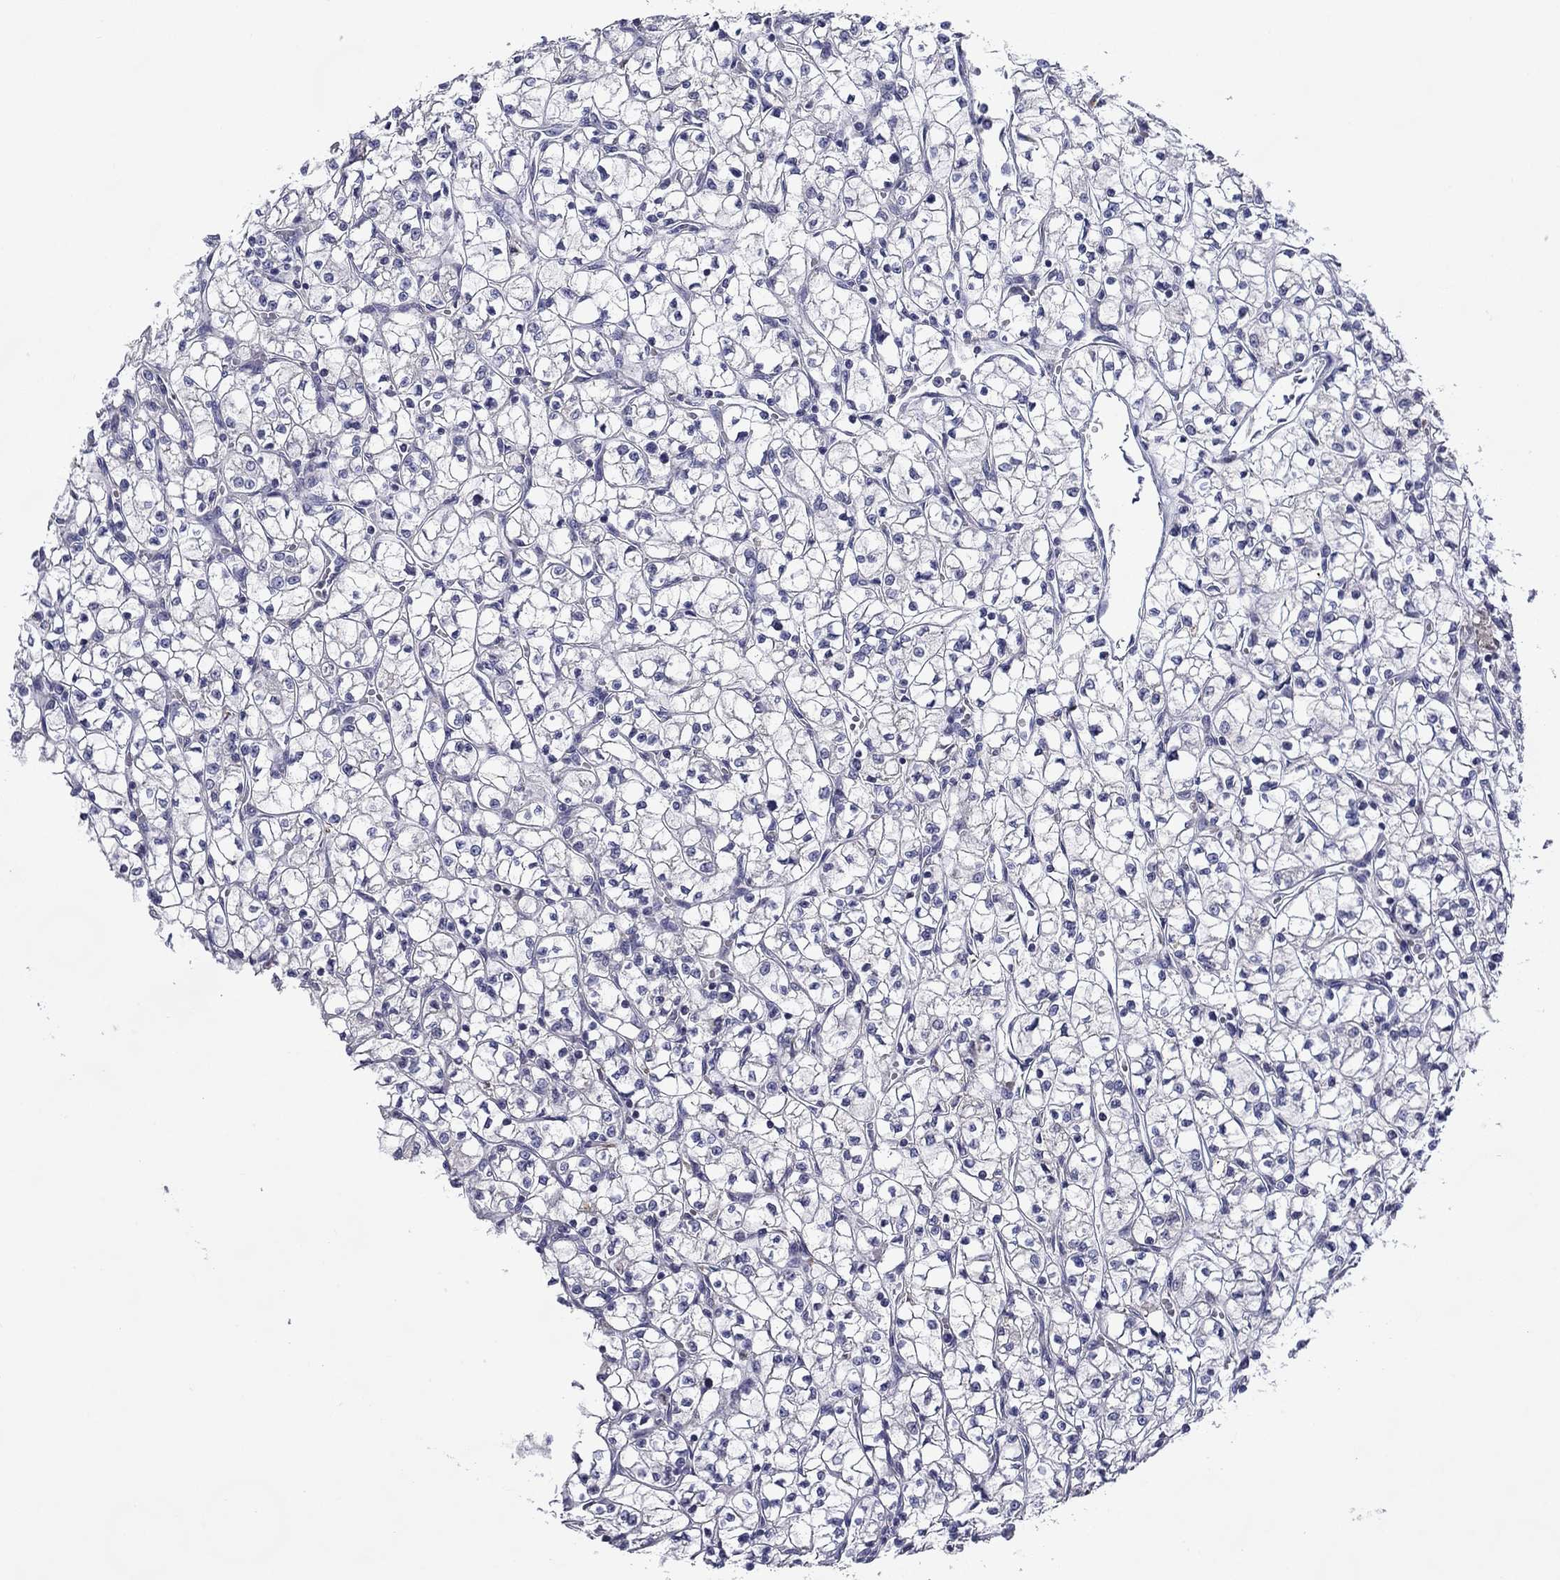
{"staining": {"intensity": "negative", "quantity": "none", "location": "none"}, "tissue": "renal cancer", "cell_type": "Tumor cells", "image_type": "cancer", "snomed": [{"axis": "morphology", "description": "Adenocarcinoma, NOS"}, {"axis": "topography", "description": "Kidney"}], "caption": "The histopathology image exhibits no staining of tumor cells in renal cancer (adenocarcinoma).", "gene": "SPATA7", "patient": {"sex": "female", "age": 64}}